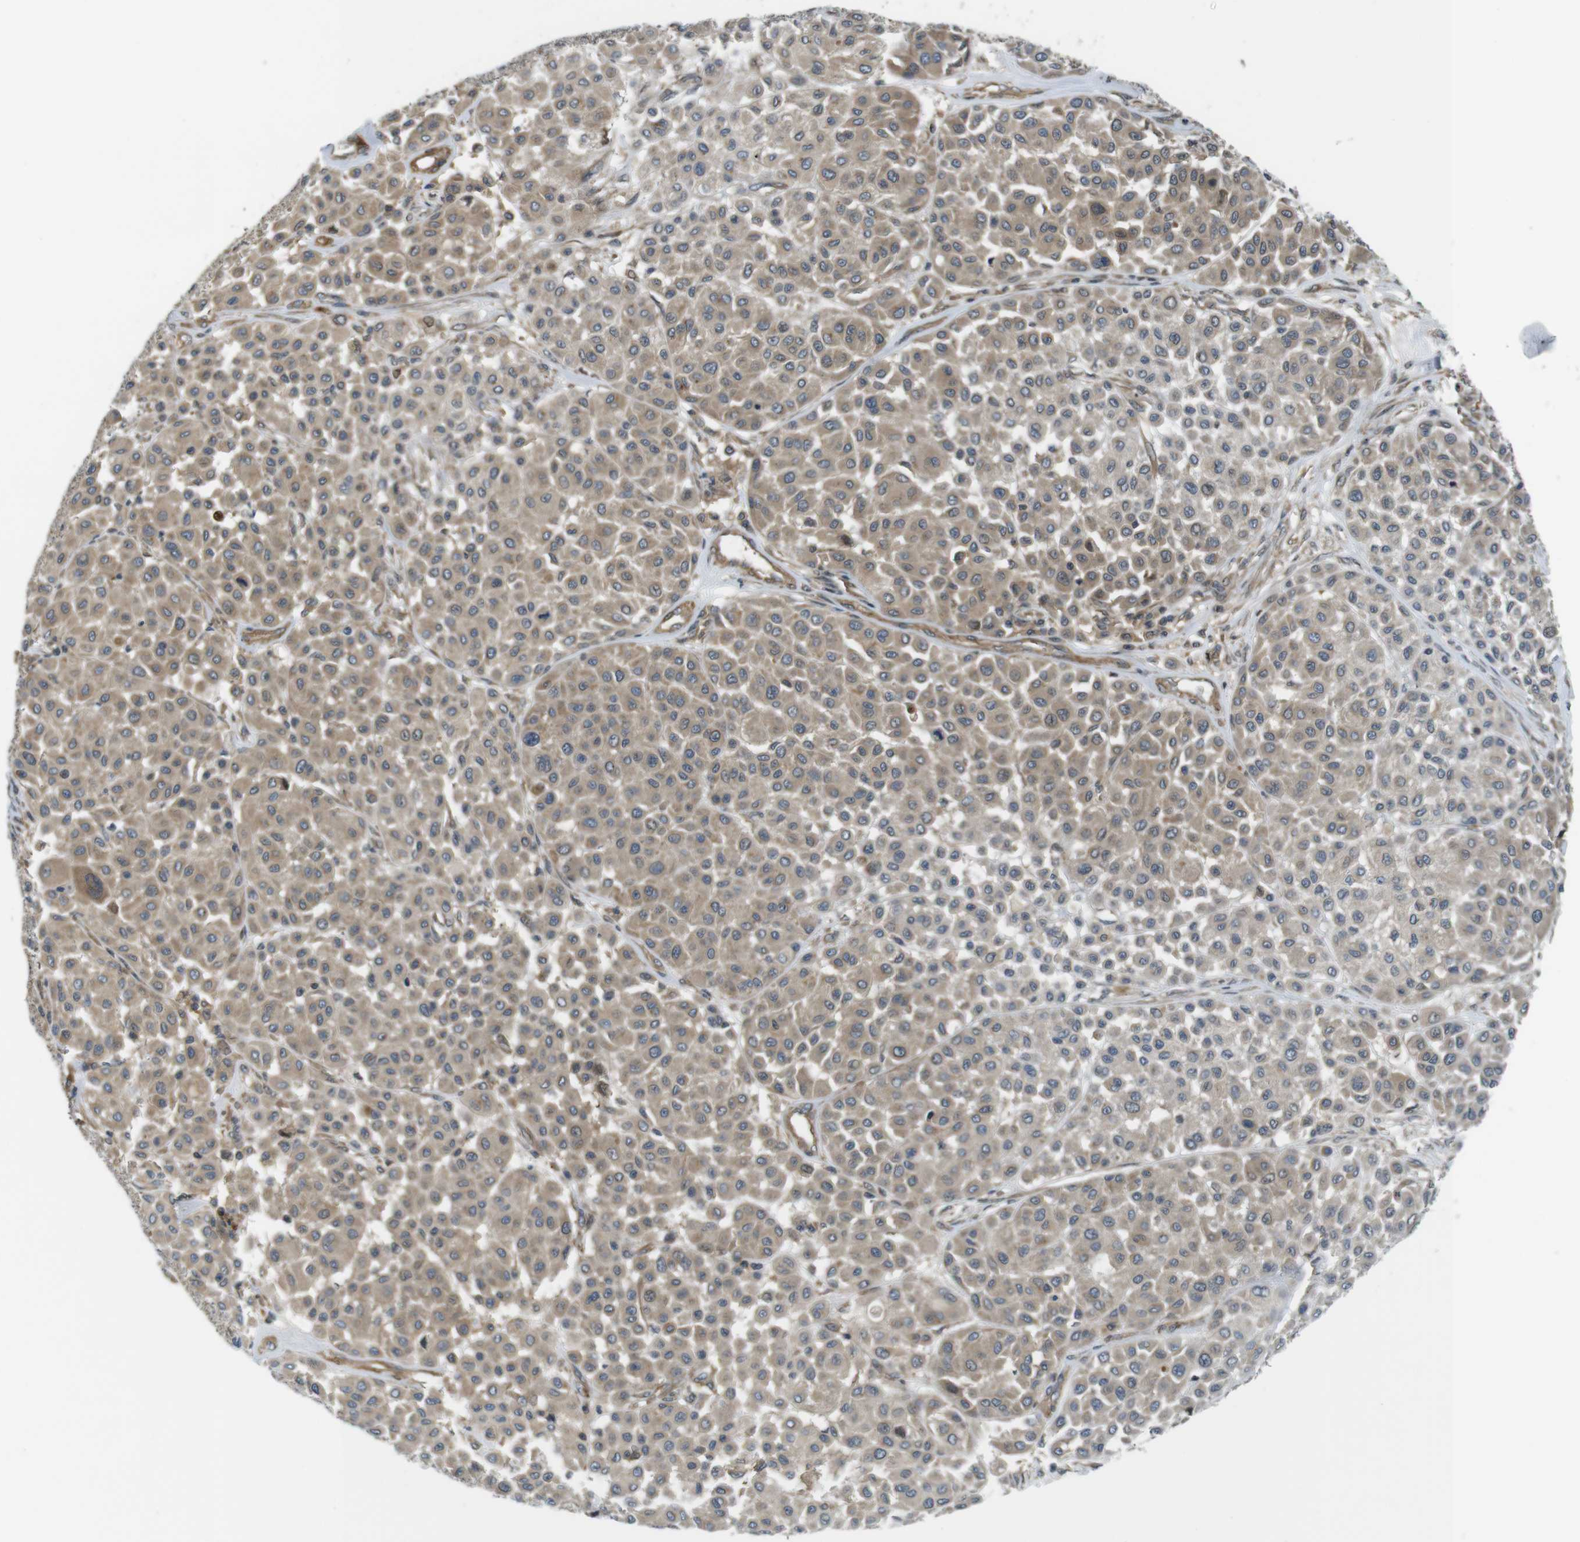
{"staining": {"intensity": "moderate", "quantity": ">75%", "location": "cytoplasmic/membranous"}, "tissue": "melanoma", "cell_type": "Tumor cells", "image_type": "cancer", "snomed": [{"axis": "morphology", "description": "Malignant melanoma, Metastatic site"}, {"axis": "topography", "description": "Soft tissue"}], "caption": "Protein staining displays moderate cytoplasmic/membranous positivity in about >75% of tumor cells in malignant melanoma (metastatic site).", "gene": "TSC1", "patient": {"sex": "male", "age": 41}}